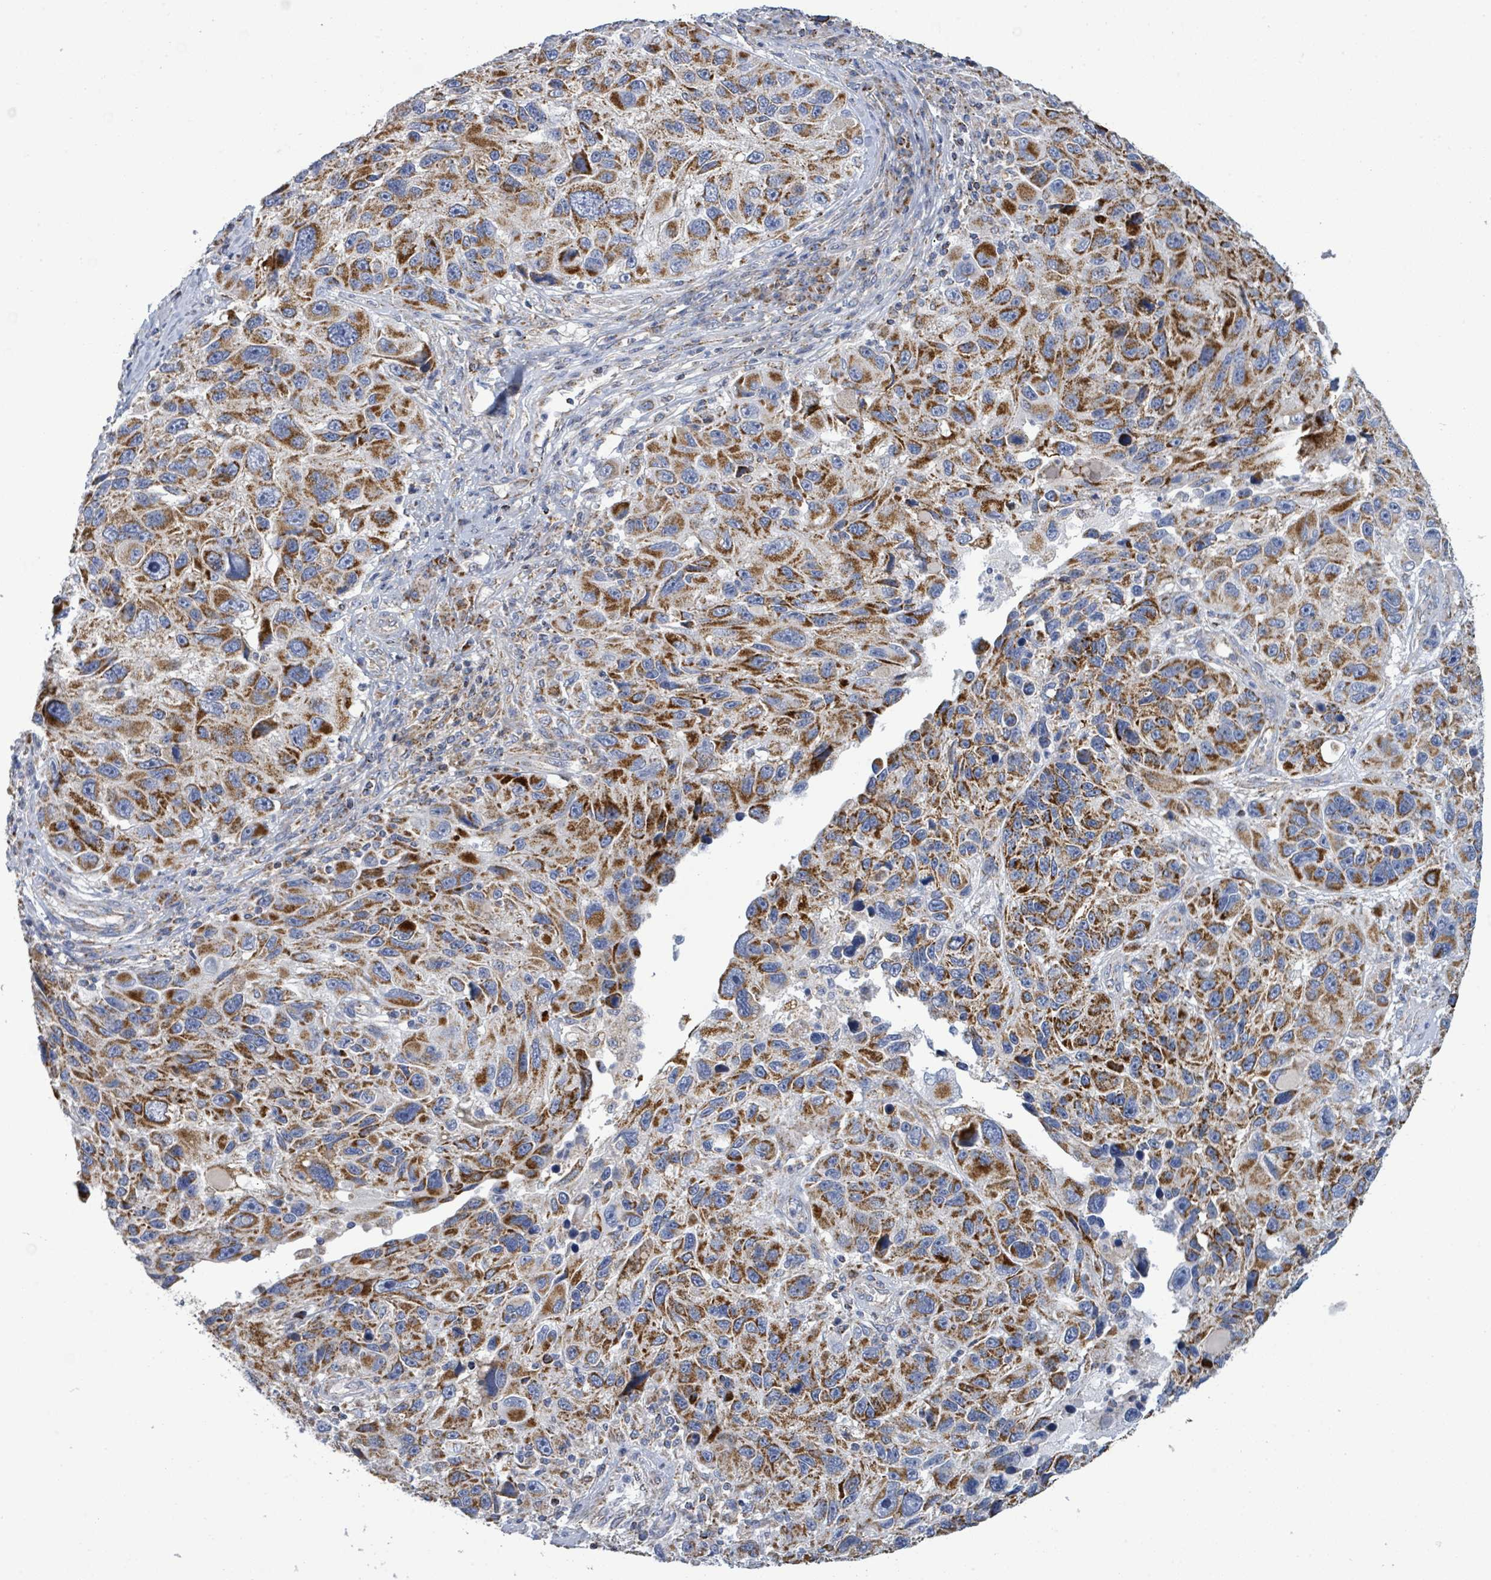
{"staining": {"intensity": "strong", "quantity": ">75%", "location": "cytoplasmic/membranous"}, "tissue": "melanoma", "cell_type": "Tumor cells", "image_type": "cancer", "snomed": [{"axis": "morphology", "description": "Malignant melanoma, NOS"}, {"axis": "topography", "description": "Skin"}], "caption": "A brown stain labels strong cytoplasmic/membranous expression of a protein in human malignant melanoma tumor cells.", "gene": "SUCLG2", "patient": {"sex": "male", "age": 53}}